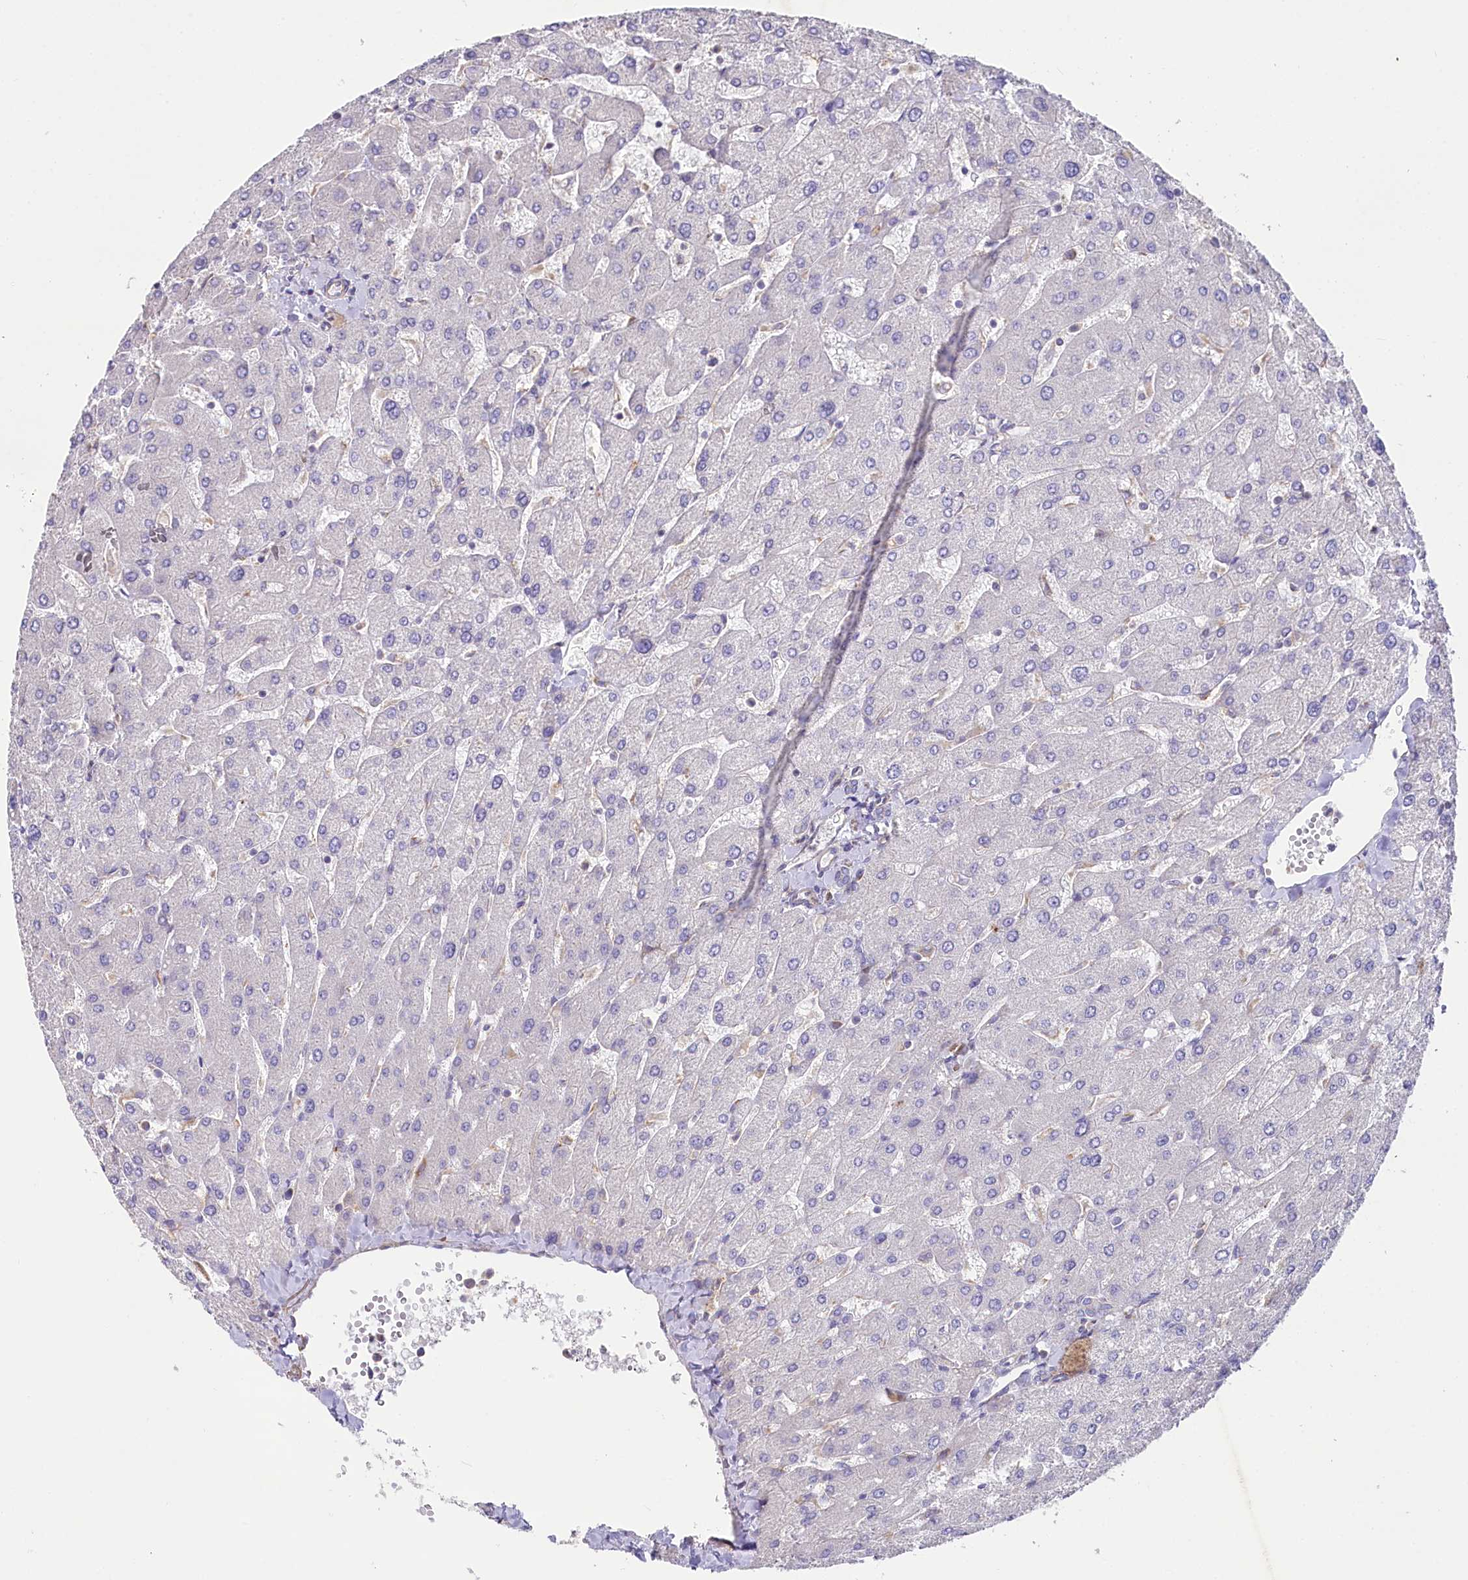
{"staining": {"intensity": "negative", "quantity": "none", "location": "none"}, "tissue": "liver", "cell_type": "Cholangiocytes", "image_type": "normal", "snomed": [{"axis": "morphology", "description": "Normal tissue, NOS"}, {"axis": "topography", "description": "Liver"}], "caption": "DAB immunohistochemical staining of unremarkable liver displays no significant positivity in cholangiocytes.", "gene": "STX6", "patient": {"sex": "male", "age": 55}}